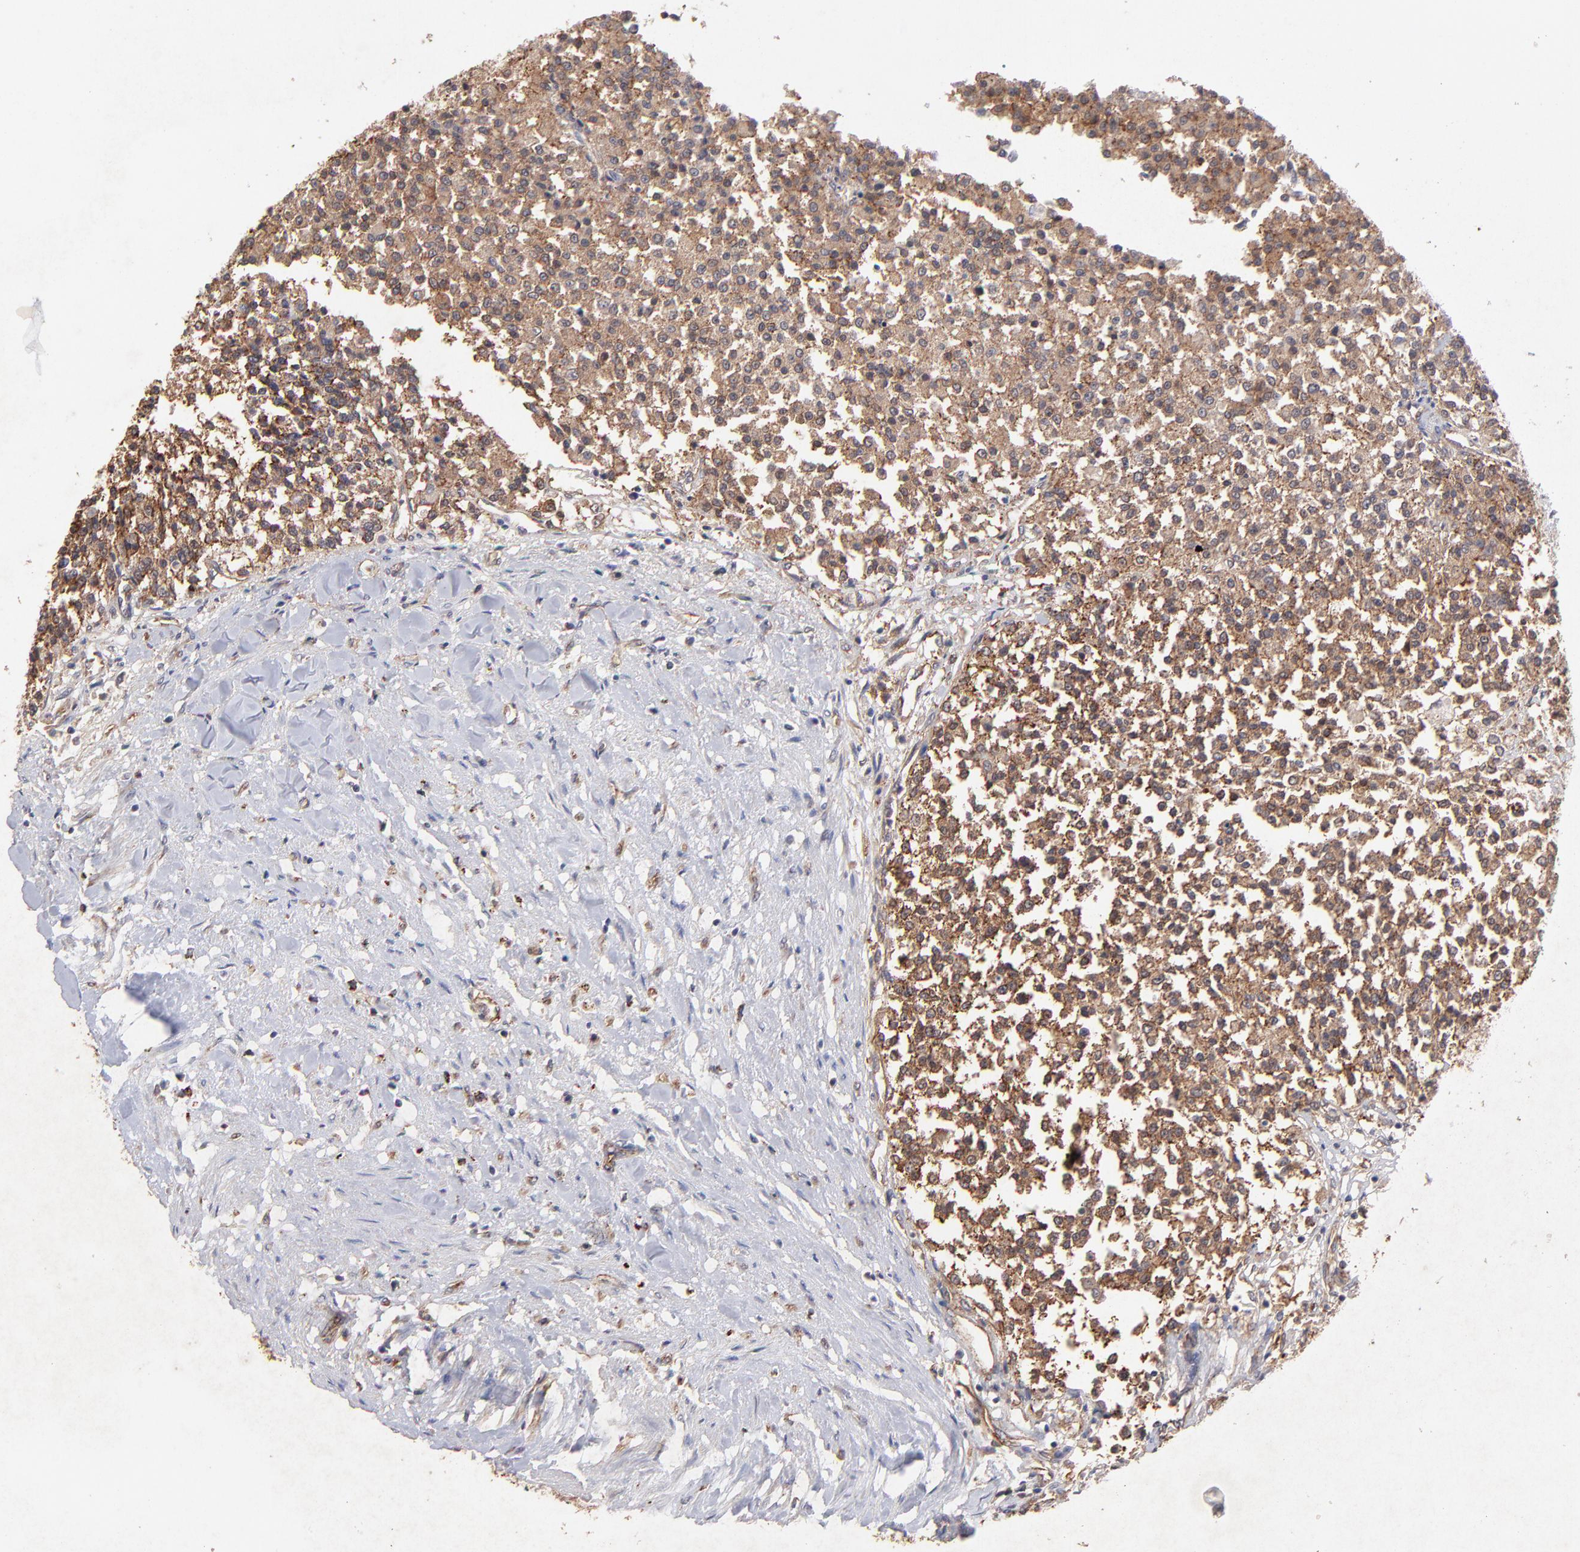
{"staining": {"intensity": "strong", "quantity": ">75%", "location": "cytoplasmic/membranous"}, "tissue": "testis cancer", "cell_type": "Tumor cells", "image_type": "cancer", "snomed": [{"axis": "morphology", "description": "Seminoma, NOS"}, {"axis": "topography", "description": "Testis"}], "caption": "DAB (3,3'-diaminobenzidine) immunohistochemical staining of testis cancer shows strong cytoplasmic/membranous protein expression in about >75% of tumor cells.", "gene": "STAP2", "patient": {"sex": "male", "age": 59}}